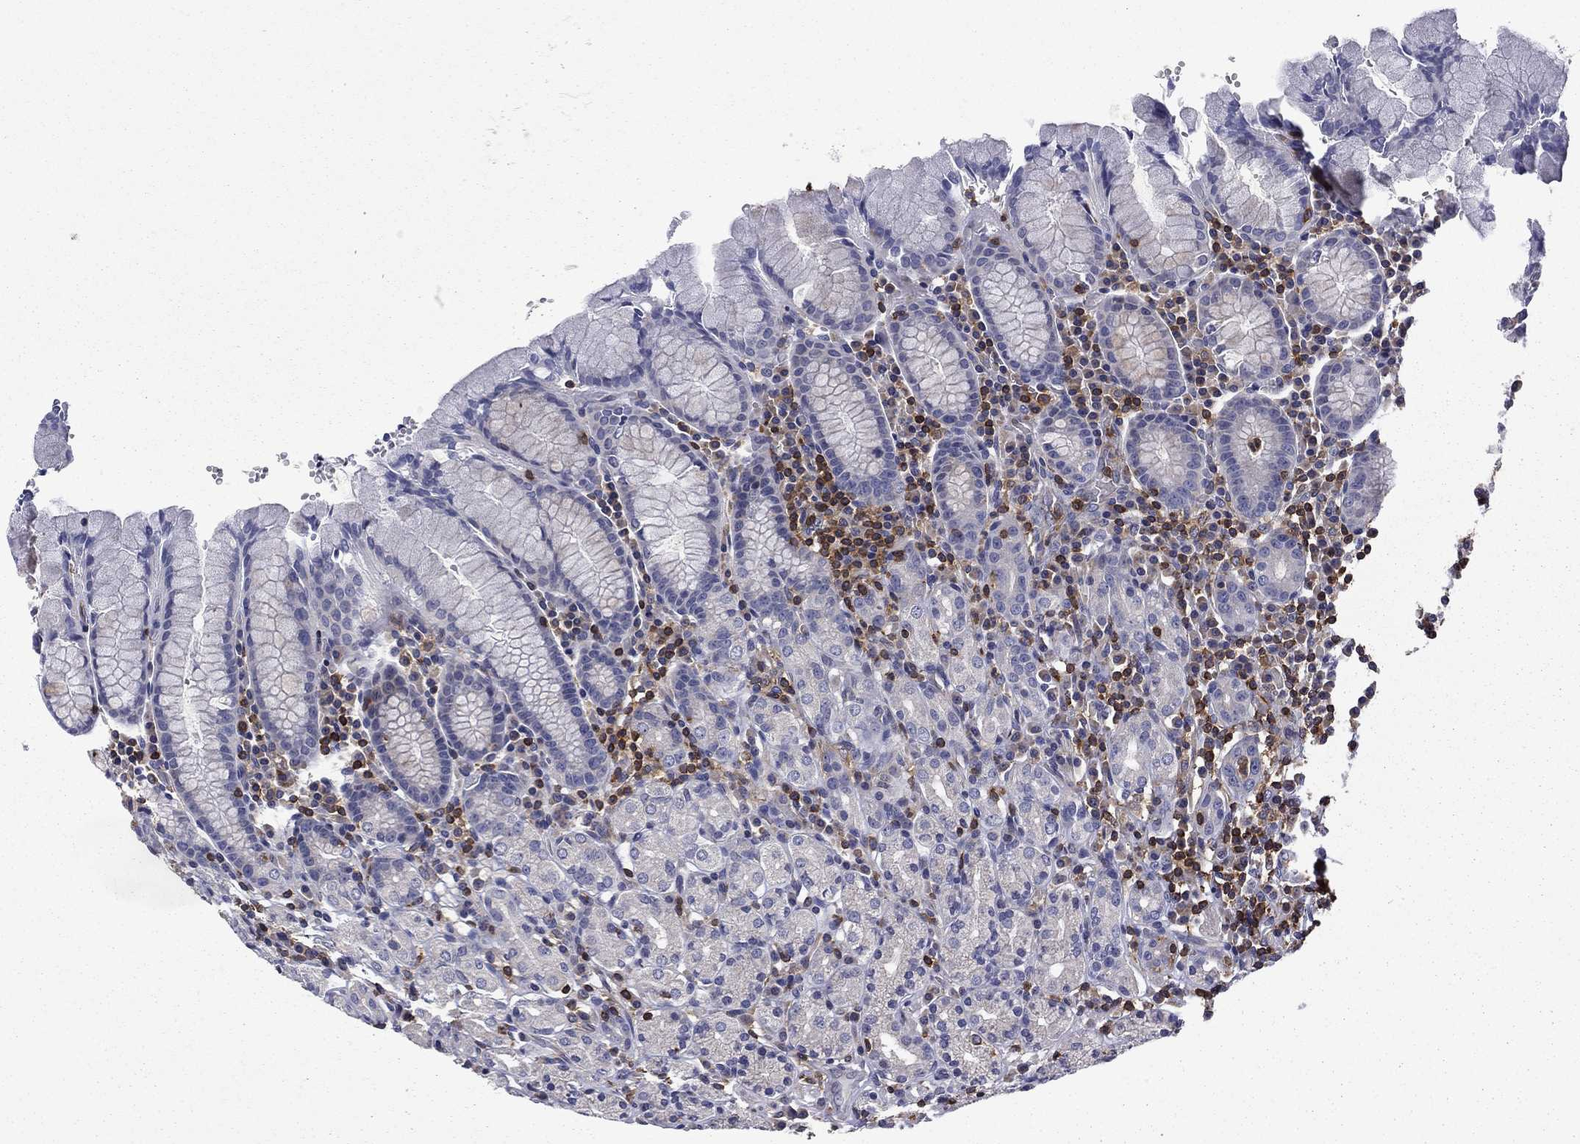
{"staining": {"intensity": "negative", "quantity": "none", "location": "none"}, "tissue": "stomach", "cell_type": "Glandular cells", "image_type": "normal", "snomed": [{"axis": "morphology", "description": "Normal tissue, NOS"}, {"axis": "topography", "description": "Stomach, upper"}, {"axis": "topography", "description": "Stomach"}], "caption": "Immunohistochemistry (IHC) image of benign stomach: human stomach stained with DAB (3,3'-diaminobenzidine) demonstrates no significant protein positivity in glandular cells.", "gene": "ARHGAP45", "patient": {"sex": "male", "age": 62}}